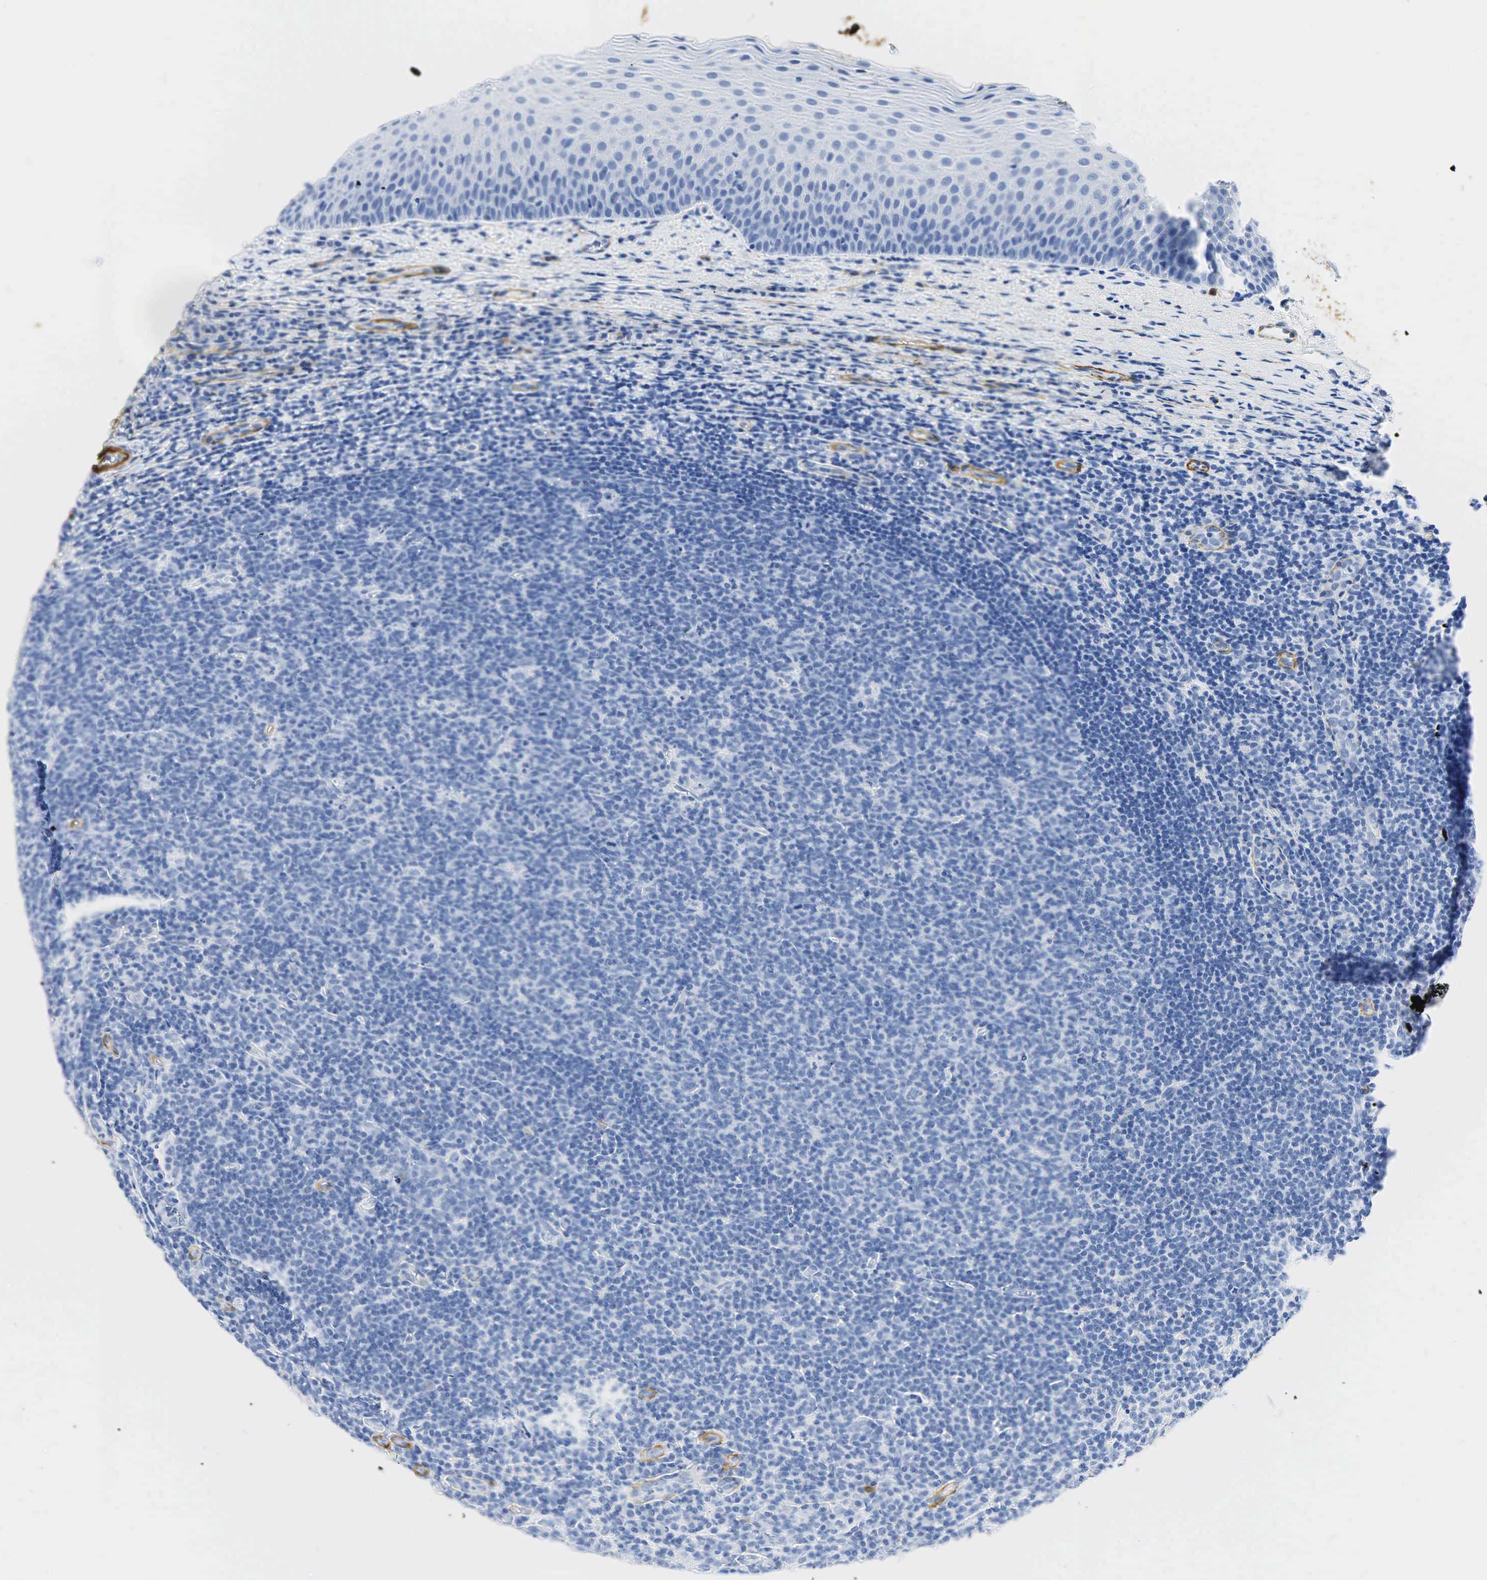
{"staining": {"intensity": "negative", "quantity": "none", "location": "none"}, "tissue": "tonsil", "cell_type": "Germinal center cells", "image_type": "normal", "snomed": [{"axis": "morphology", "description": "Normal tissue, NOS"}, {"axis": "topography", "description": "Tonsil"}], "caption": "Immunohistochemistry (IHC) of benign human tonsil reveals no expression in germinal center cells.", "gene": "ACTA1", "patient": {"sex": "male", "age": 6}}